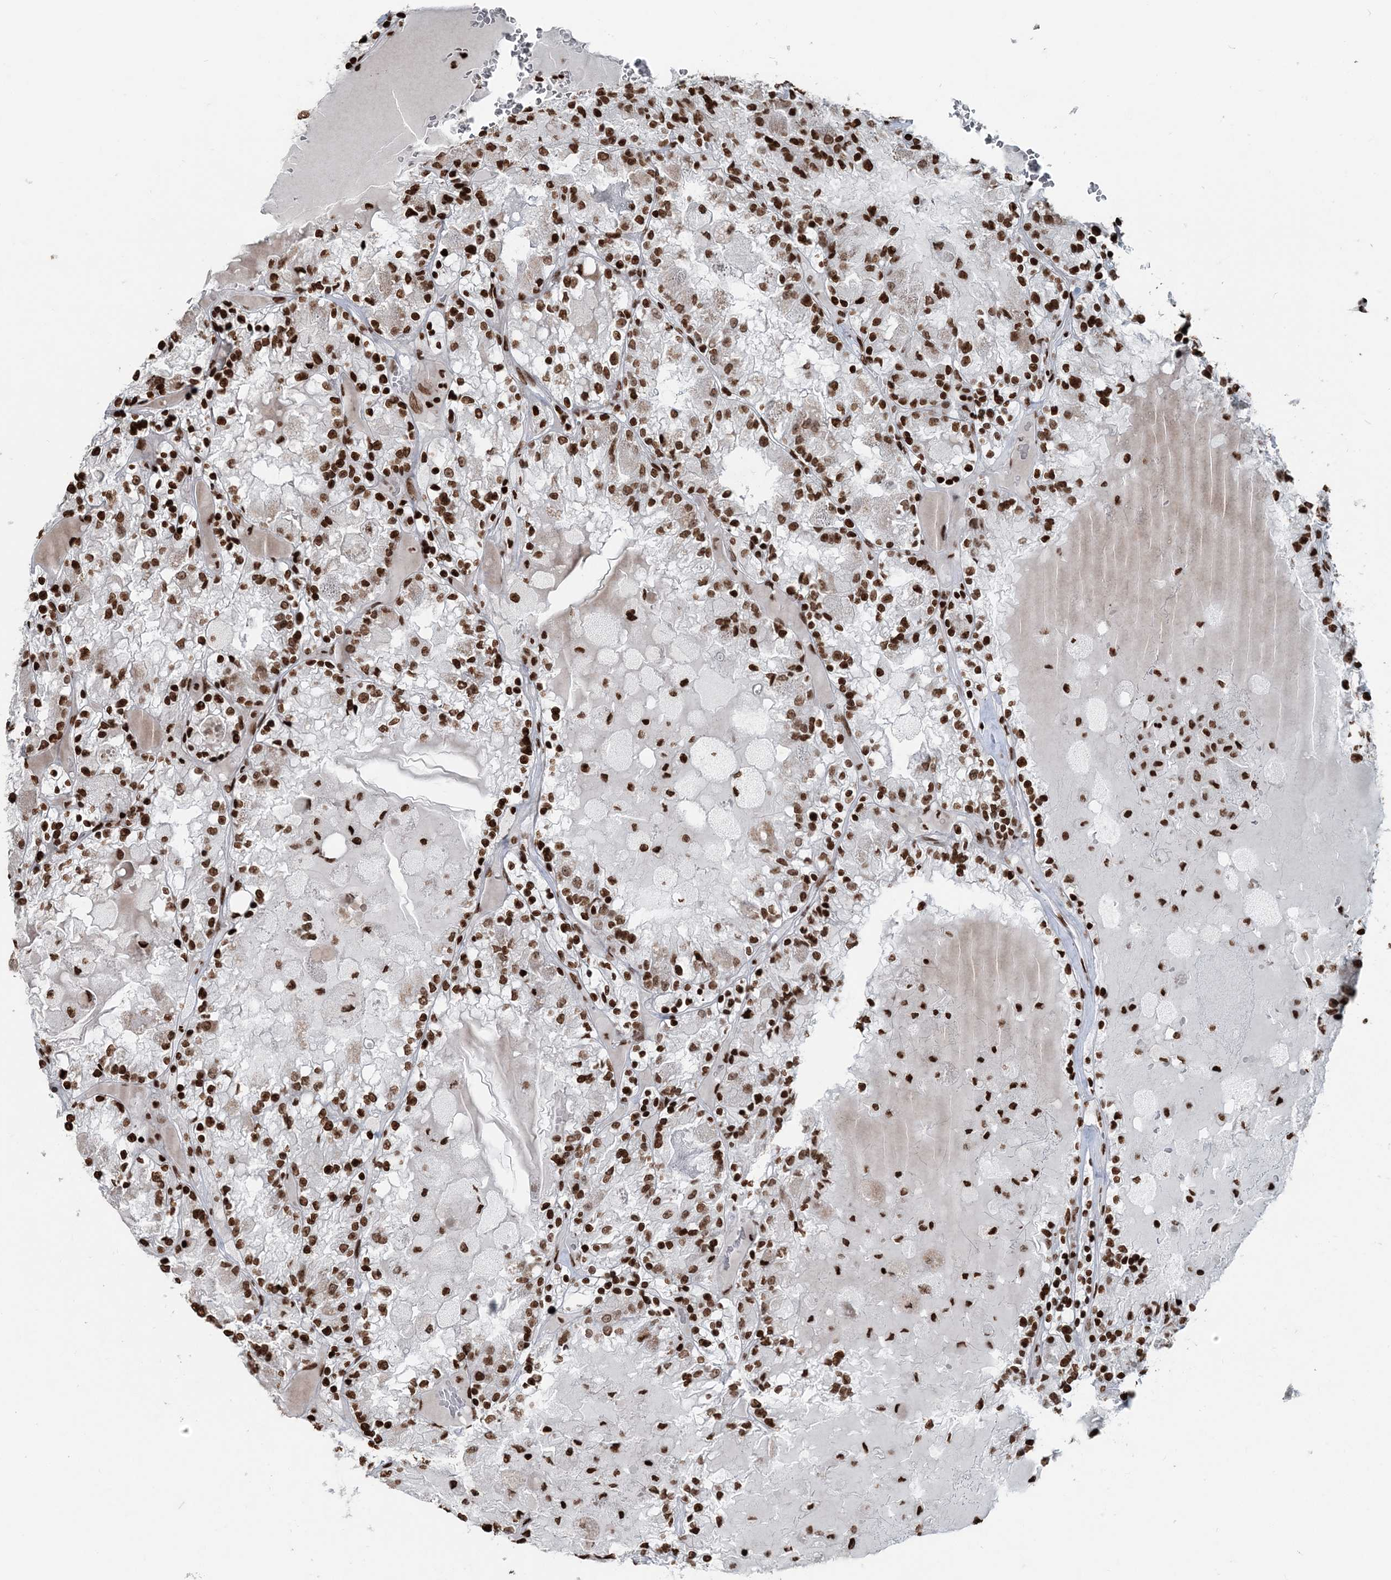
{"staining": {"intensity": "strong", "quantity": ">75%", "location": "nuclear"}, "tissue": "renal cancer", "cell_type": "Tumor cells", "image_type": "cancer", "snomed": [{"axis": "morphology", "description": "Adenocarcinoma, NOS"}, {"axis": "topography", "description": "Kidney"}], "caption": "Strong nuclear positivity is identified in about >75% of tumor cells in renal cancer (adenocarcinoma). The protein of interest is shown in brown color, while the nuclei are stained blue.", "gene": "H3-3B", "patient": {"sex": "female", "age": 56}}